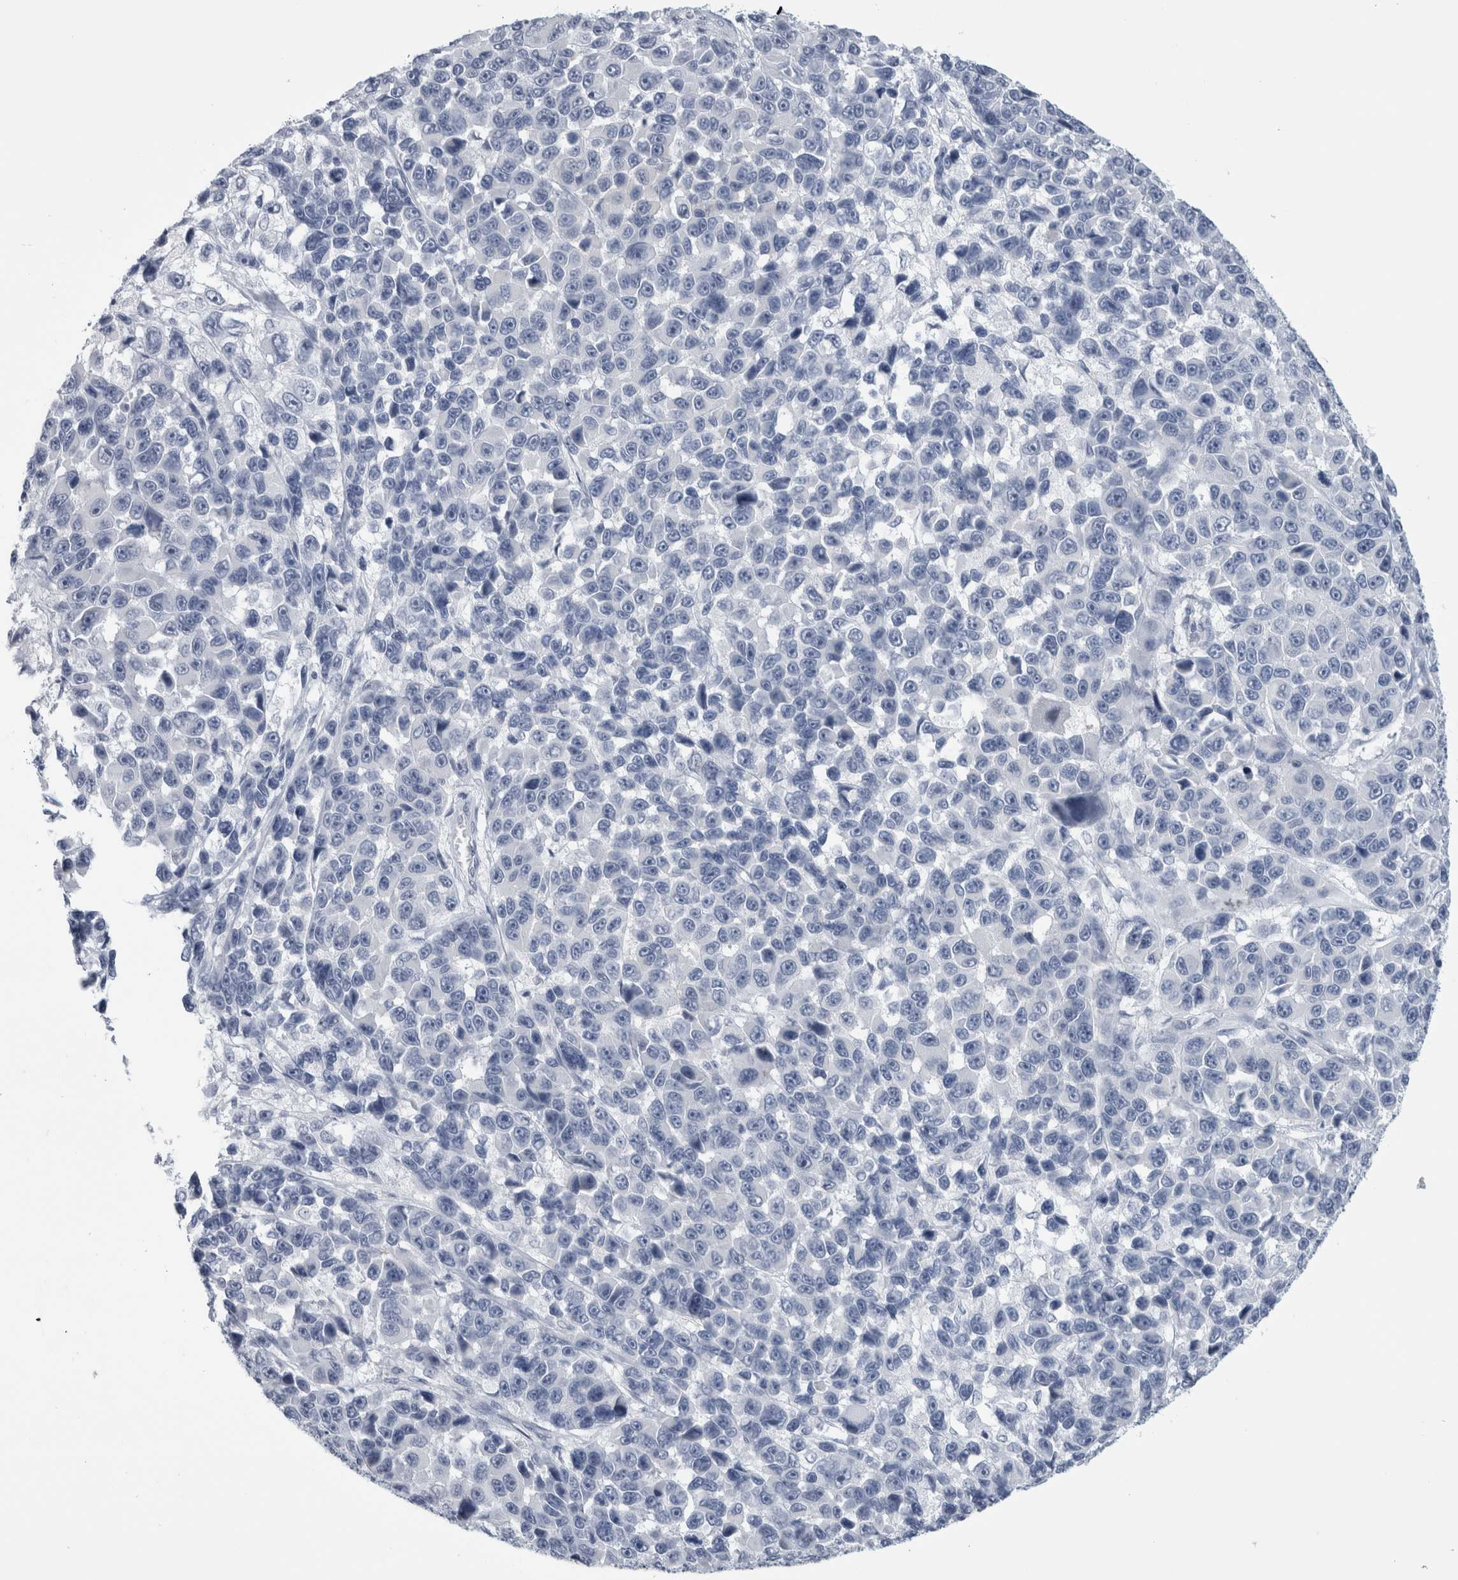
{"staining": {"intensity": "negative", "quantity": "none", "location": "none"}, "tissue": "melanoma", "cell_type": "Tumor cells", "image_type": "cancer", "snomed": [{"axis": "morphology", "description": "Malignant melanoma, NOS"}, {"axis": "topography", "description": "Skin"}], "caption": "Micrograph shows no significant protein expression in tumor cells of malignant melanoma. (DAB (3,3'-diaminobenzidine) immunohistochemistry (IHC) with hematoxylin counter stain).", "gene": "ANKFY1", "patient": {"sex": "male", "age": 53}}